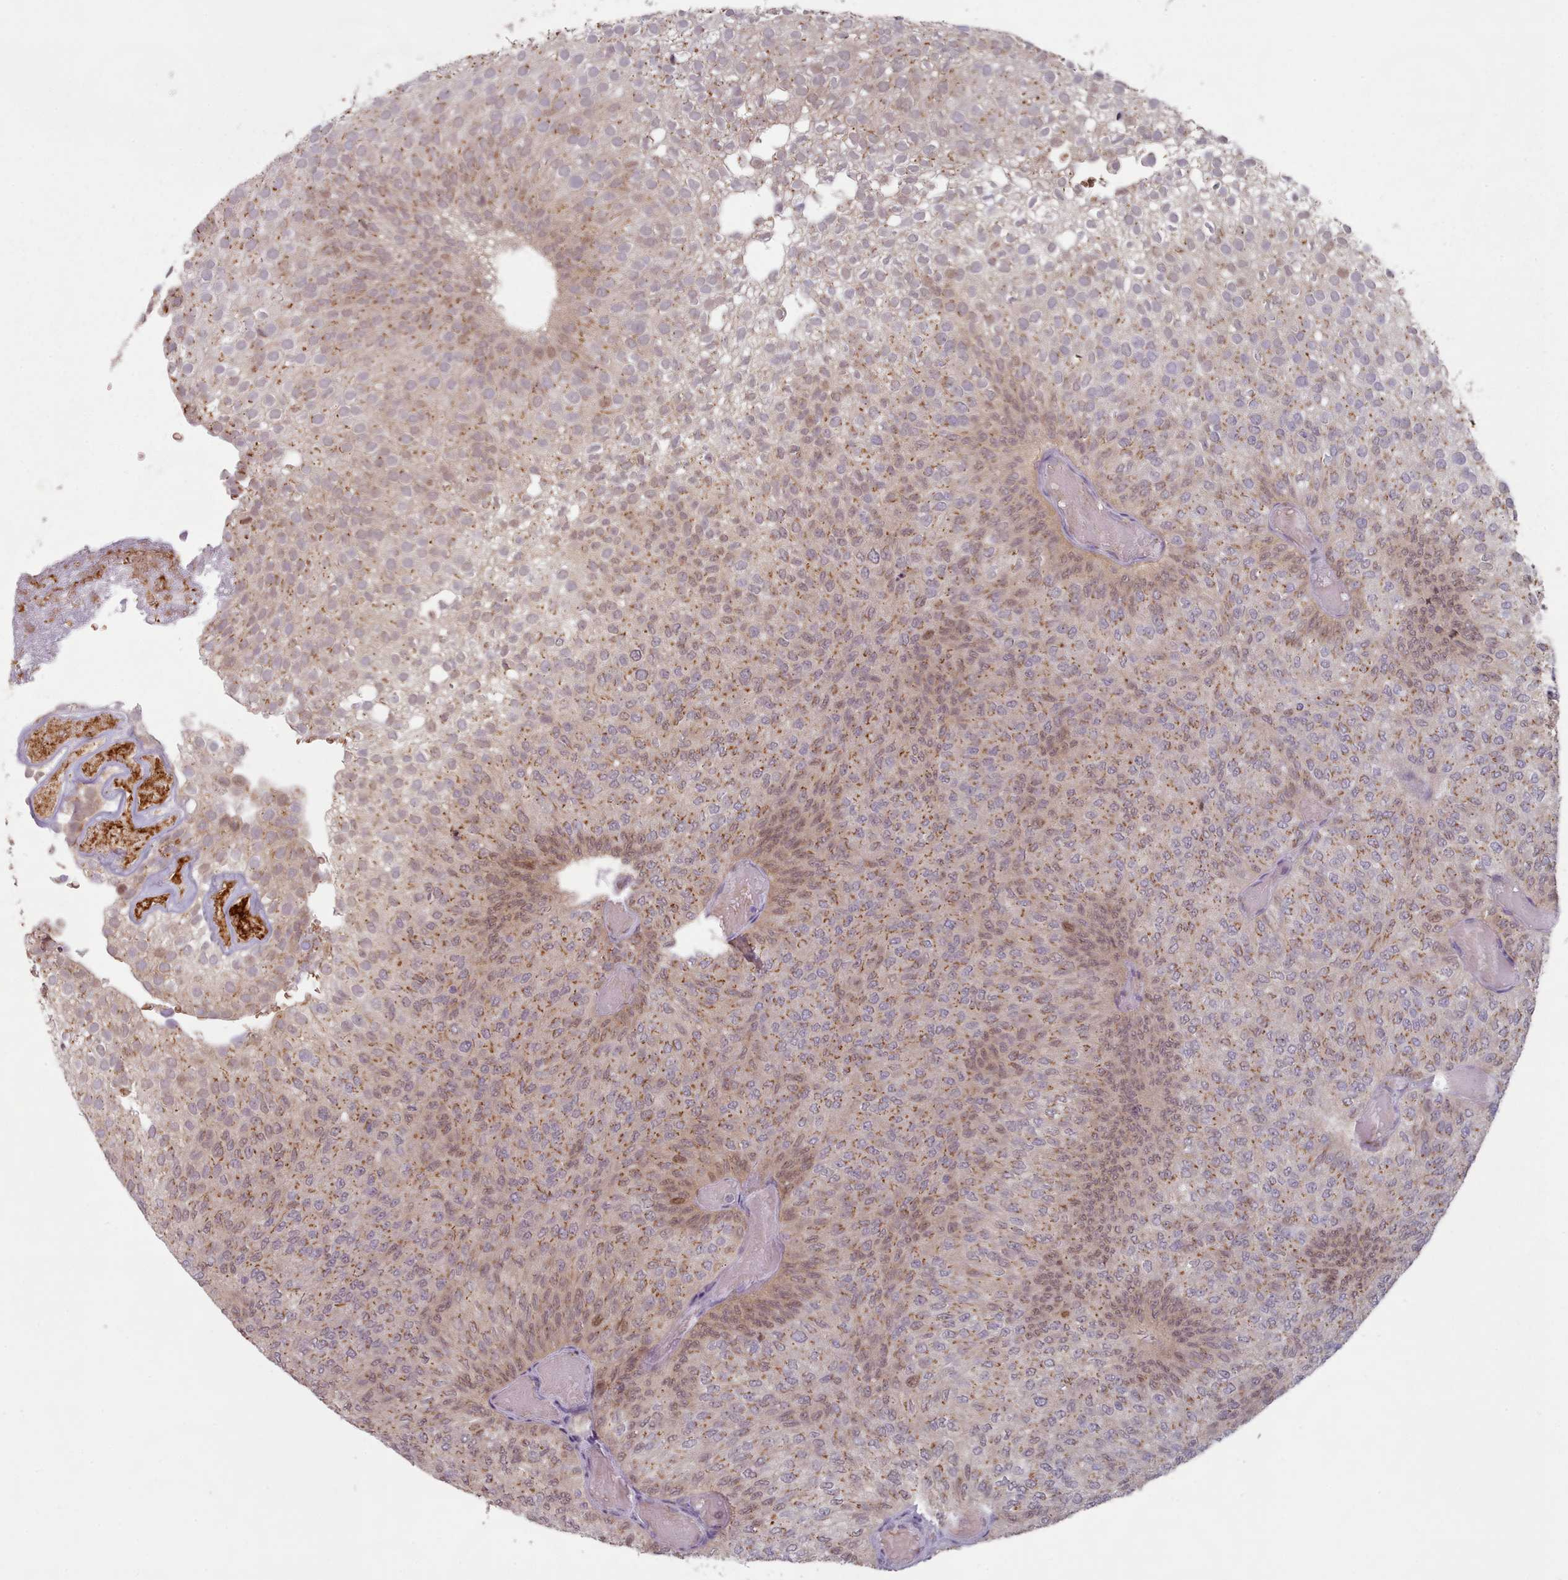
{"staining": {"intensity": "moderate", "quantity": ">75%", "location": "cytoplasmic/membranous,nuclear"}, "tissue": "urothelial cancer", "cell_type": "Tumor cells", "image_type": "cancer", "snomed": [{"axis": "morphology", "description": "Urothelial carcinoma, Low grade"}, {"axis": "topography", "description": "Urinary bladder"}], "caption": "Approximately >75% of tumor cells in human urothelial carcinoma (low-grade) reveal moderate cytoplasmic/membranous and nuclear protein positivity as visualized by brown immunohistochemical staining.", "gene": "MAN1B1", "patient": {"sex": "male", "age": 78}}